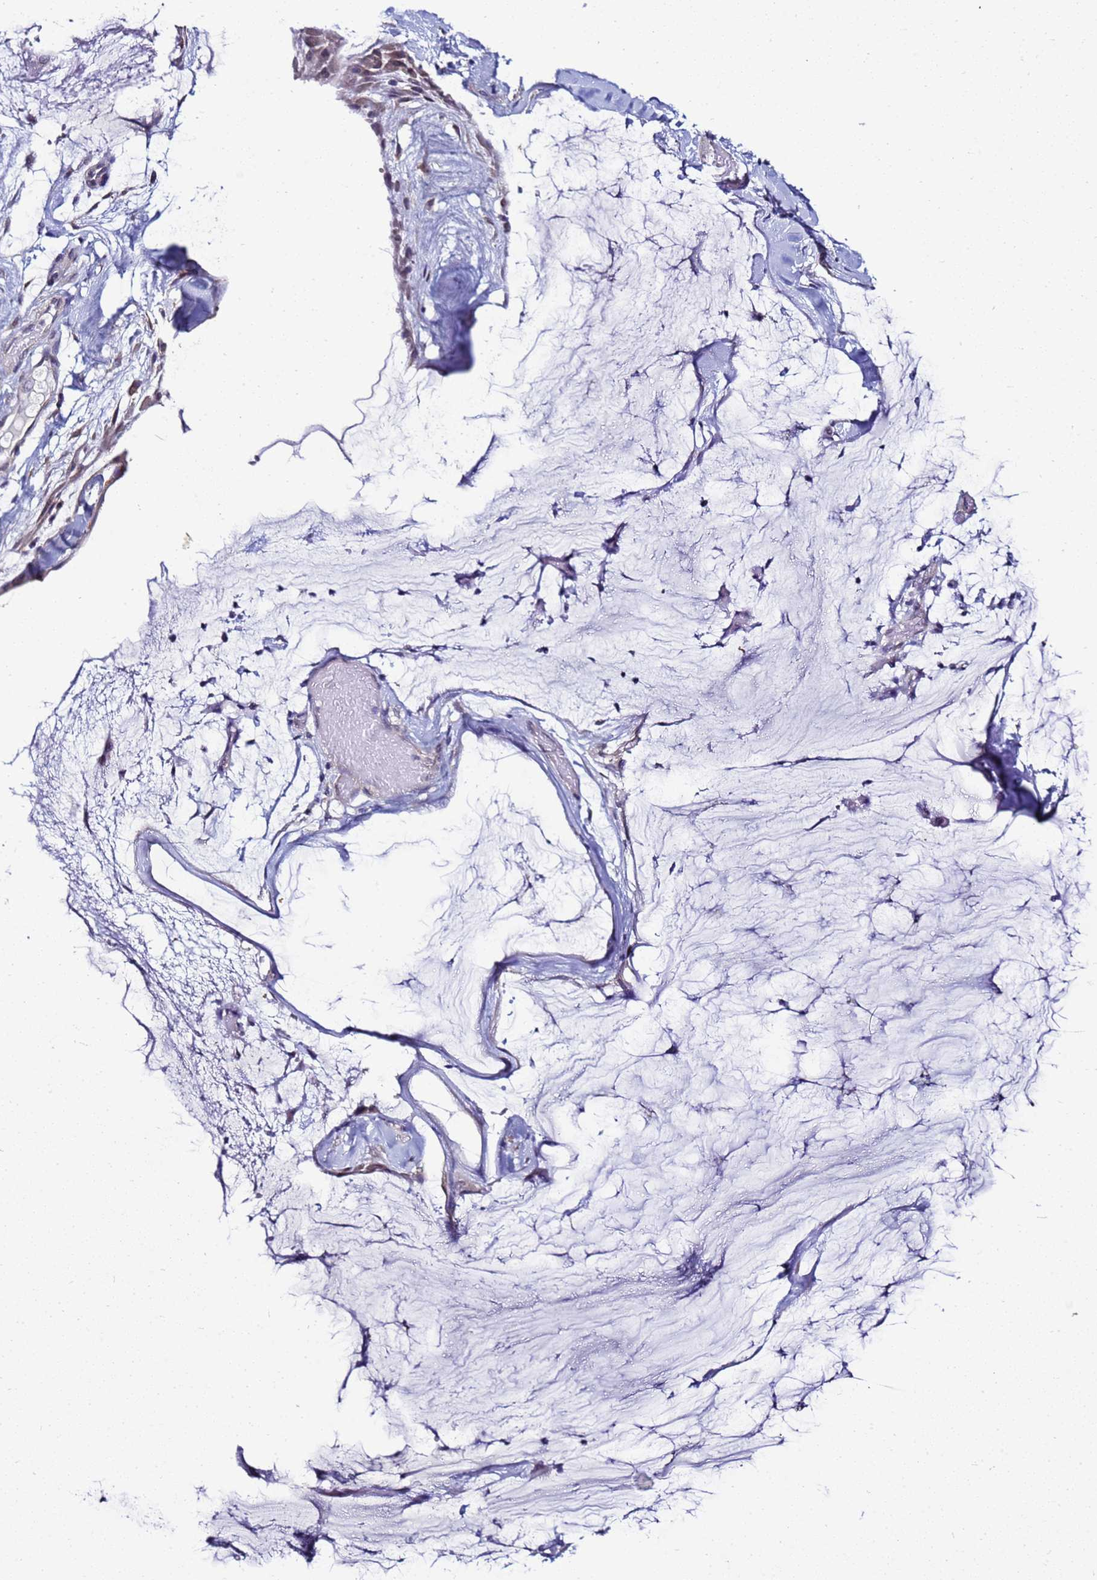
{"staining": {"intensity": "negative", "quantity": "none", "location": "none"}, "tissue": "ovarian cancer", "cell_type": "Tumor cells", "image_type": "cancer", "snomed": [{"axis": "morphology", "description": "Cystadenocarcinoma, mucinous, NOS"}, {"axis": "topography", "description": "Ovary"}], "caption": "The micrograph shows no significant staining in tumor cells of ovarian mucinous cystadenocarcinoma.", "gene": "FAM166B", "patient": {"sex": "female", "age": 39}}